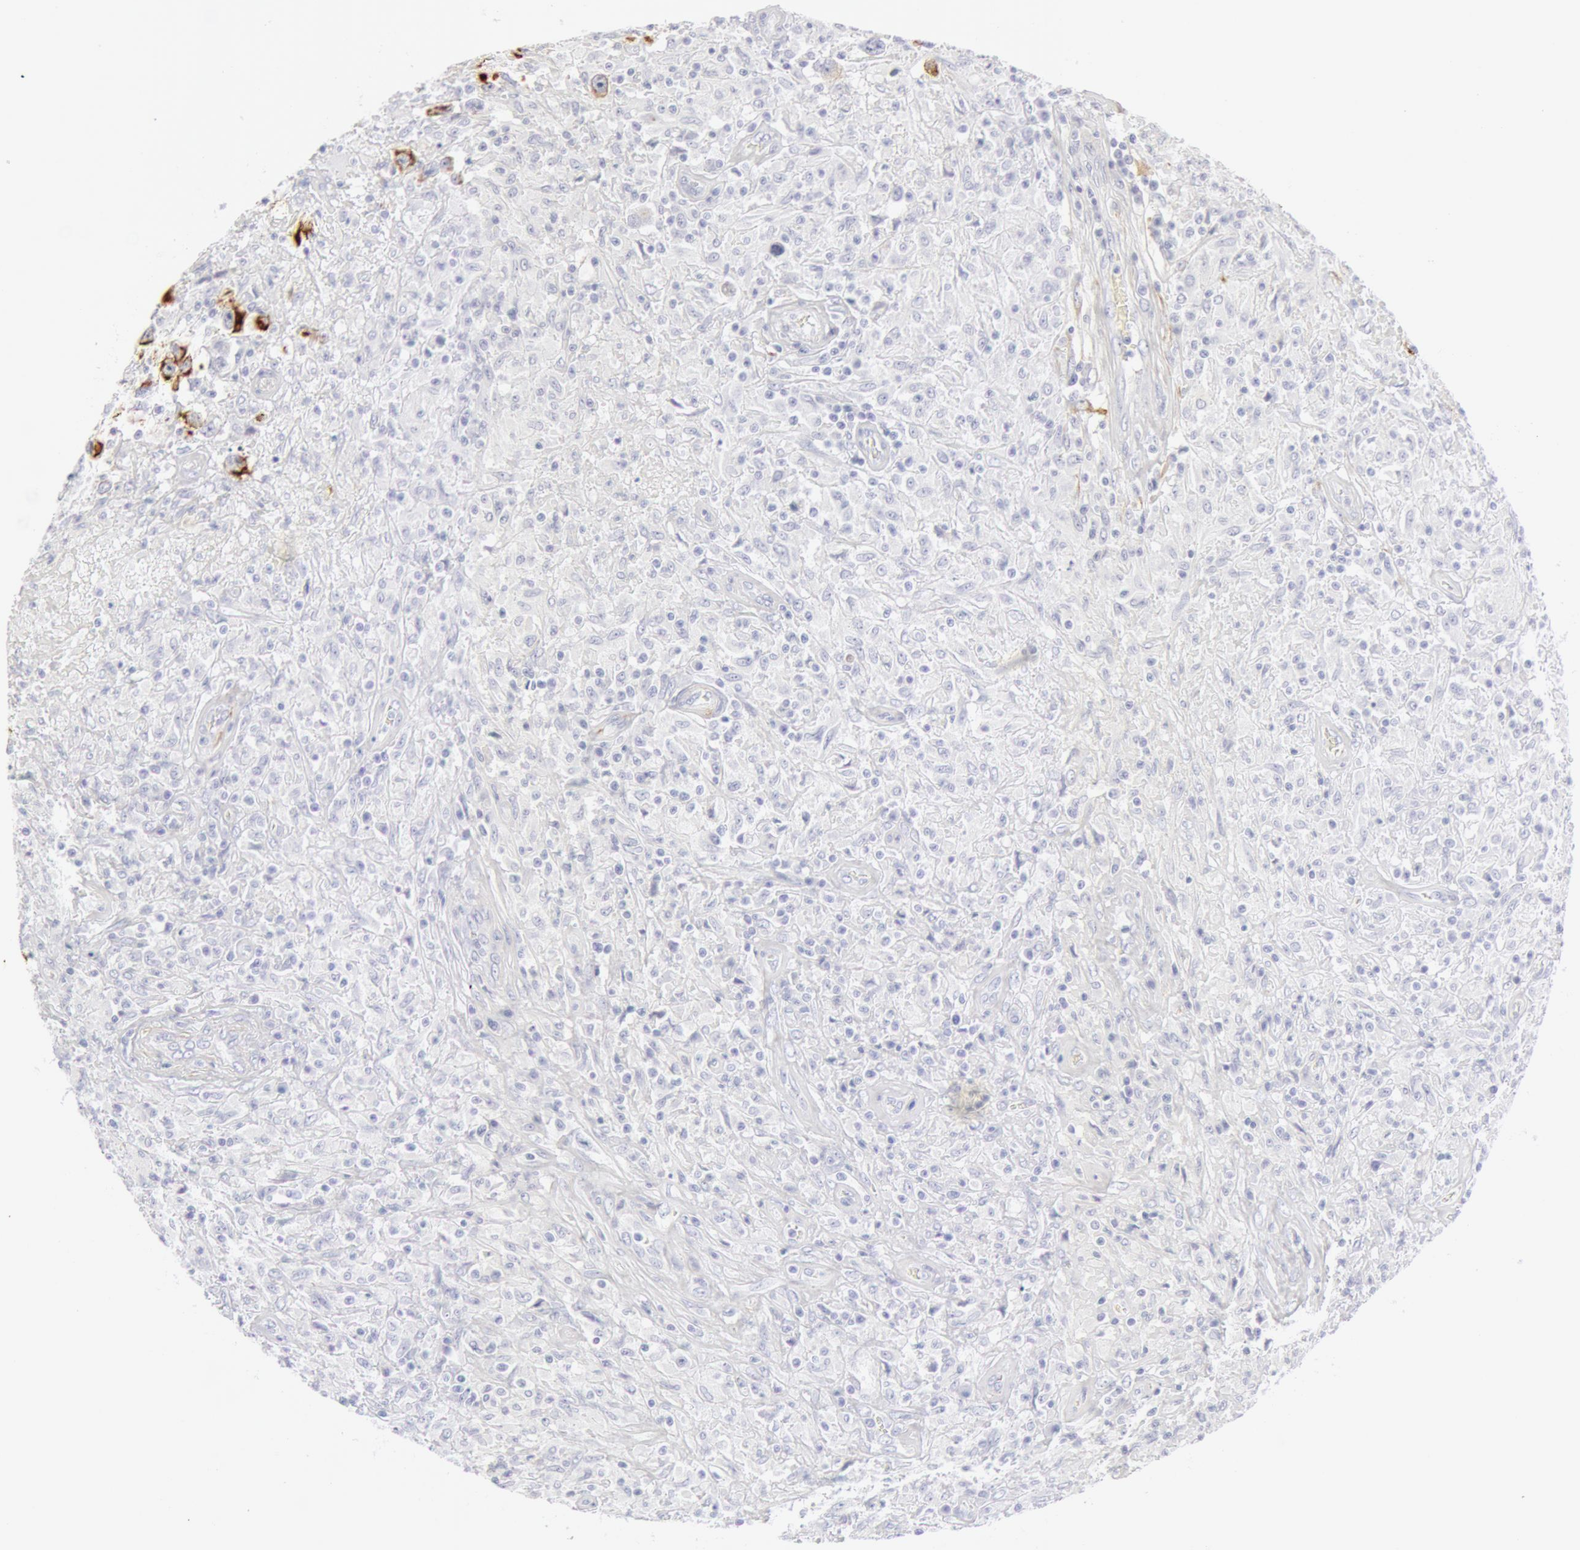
{"staining": {"intensity": "strong", "quantity": "<25%", "location": "cytoplasmic/membranous"}, "tissue": "testis cancer", "cell_type": "Tumor cells", "image_type": "cancer", "snomed": [{"axis": "morphology", "description": "Seminoma, NOS"}, {"axis": "topography", "description": "Testis"}], "caption": "Immunohistochemical staining of human testis seminoma demonstrates strong cytoplasmic/membranous protein staining in about <25% of tumor cells.", "gene": "KRT8", "patient": {"sex": "male", "age": 34}}